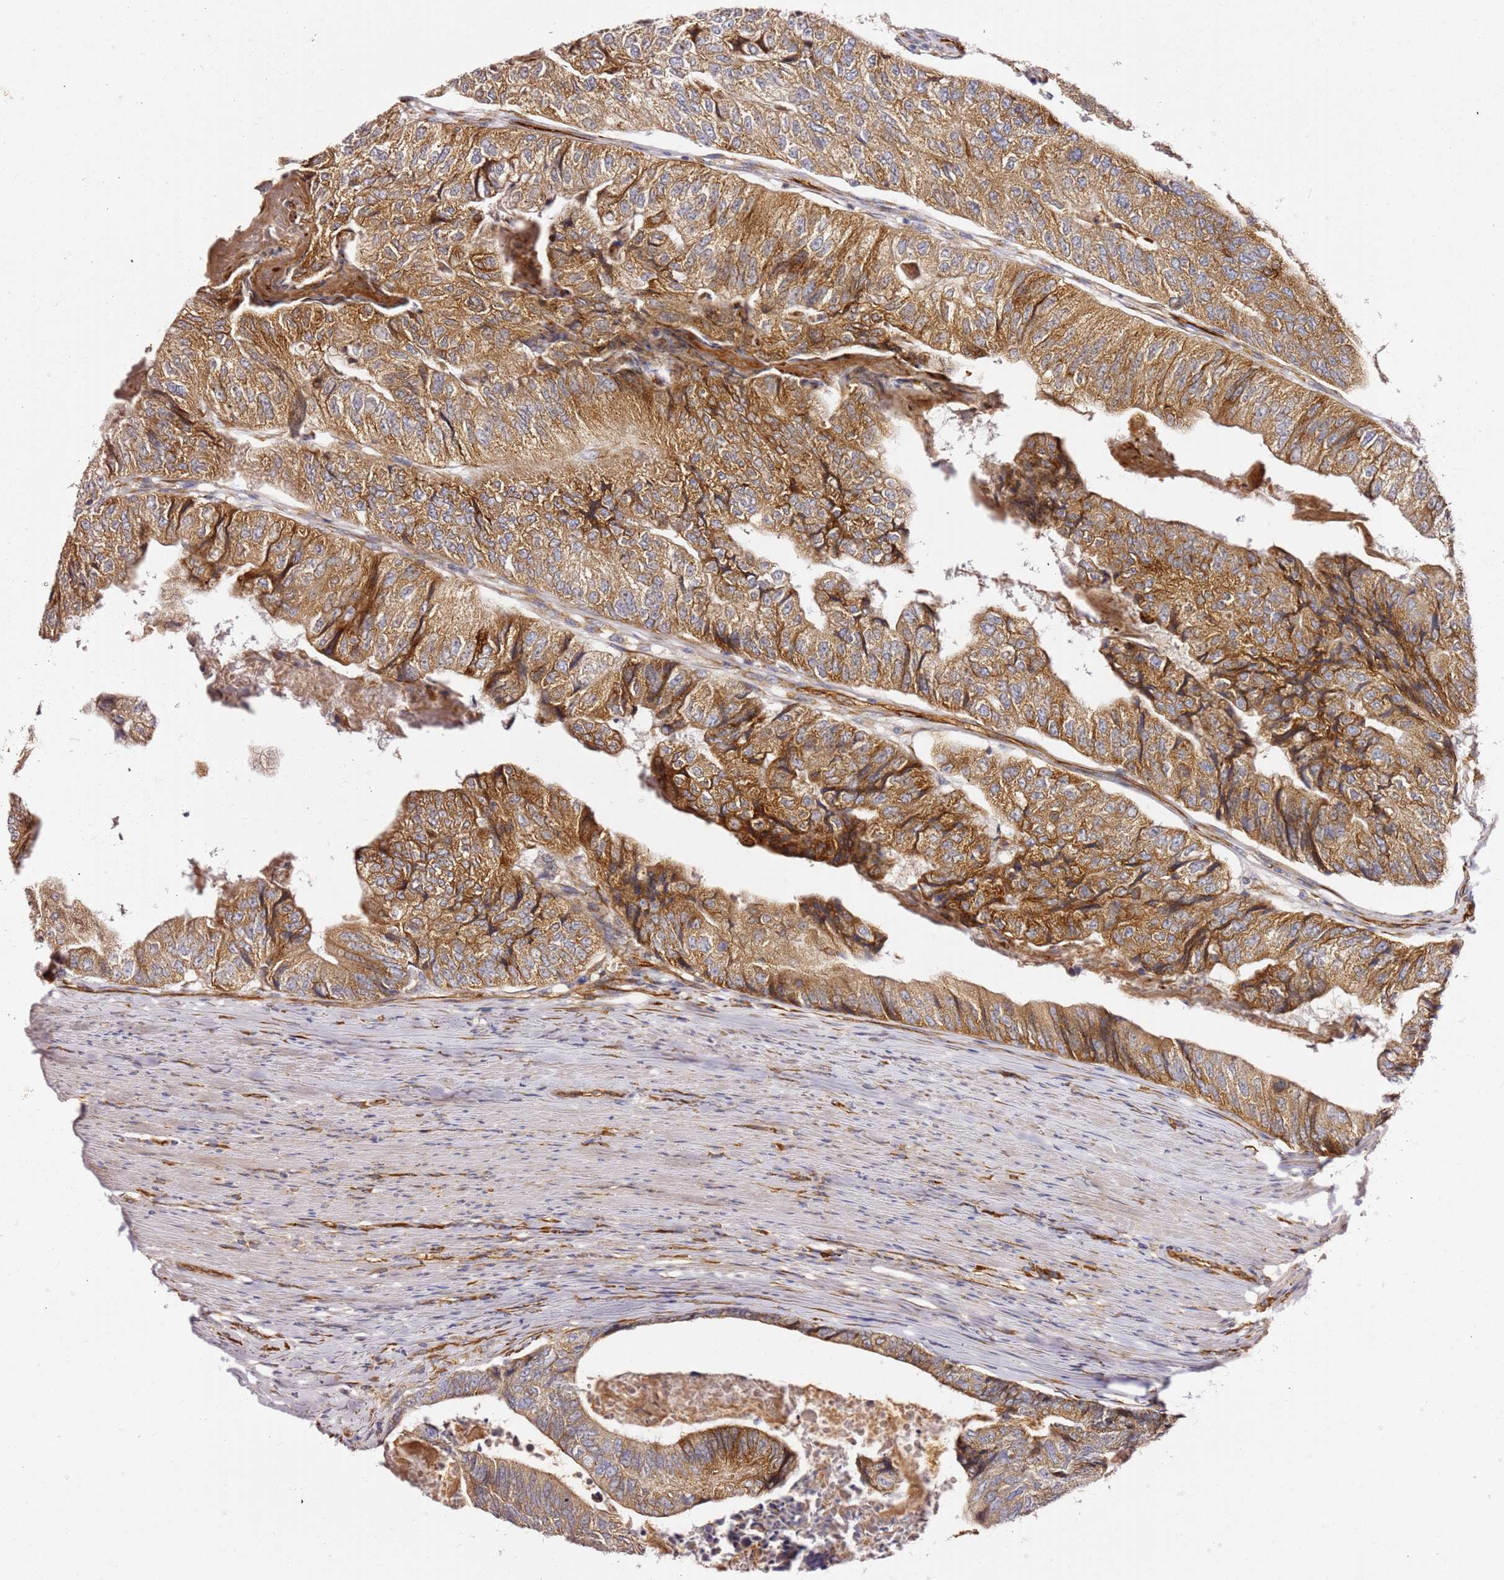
{"staining": {"intensity": "moderate", "quantity": ">75%", "location": "cytoplasmic/membranous"}, "tissue": "colorectal cancer", "cell_type": "Tumor cells", "image_type": "cancer", "snomed": [{"axis": "morphology", "description": "Adenocarcinoma, NOS"}, {"axis": "topography", "description": "Colon"}], "caption": "IHC (DAB (3,3'-diaminobenzidine)) staining of human colorectal adenocarcinoma shows moderate cytoplasmic/membranous protein positivity in approximately >75% of tumor cells.", "gene": "KIF7", "patient": {"sex": "female", "age": 67}}